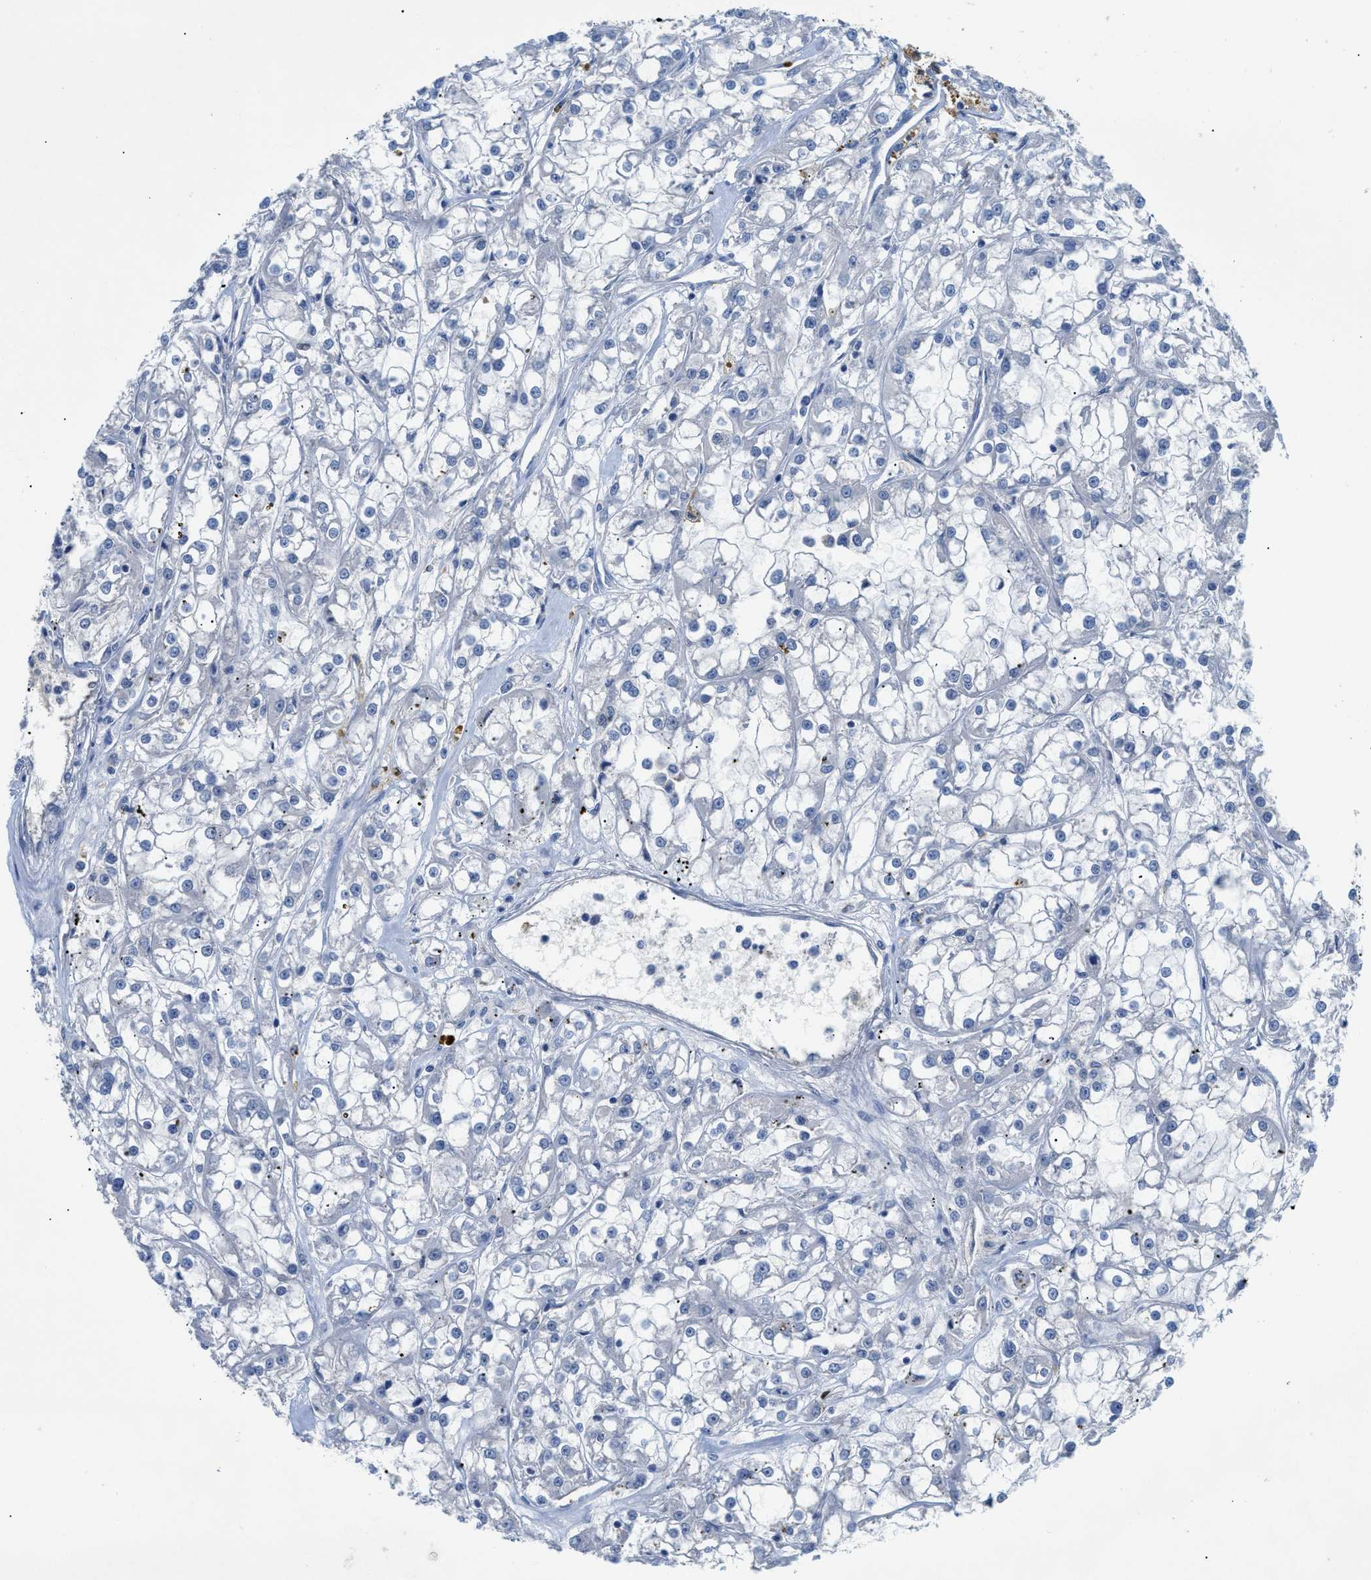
{"staining": {"intensity": "negative", "quantity": "none", "location": "none"}, "tissue": "renal cancer", "cell_type": "Tumor cells", "image_type": "cancer", "snomed": [{"axis": "morphology", "description": "Adenocarcinoma, NOS"}, {"axis": "topography", "description": "Kidney"}], "caption": "Immunohistochemical staining of renal cancer (adenocarcinoma) demonstrates no significant staining in tumor cells.", "gene": "OR9K2", "patient": {"sex": "female", "age": 52}}